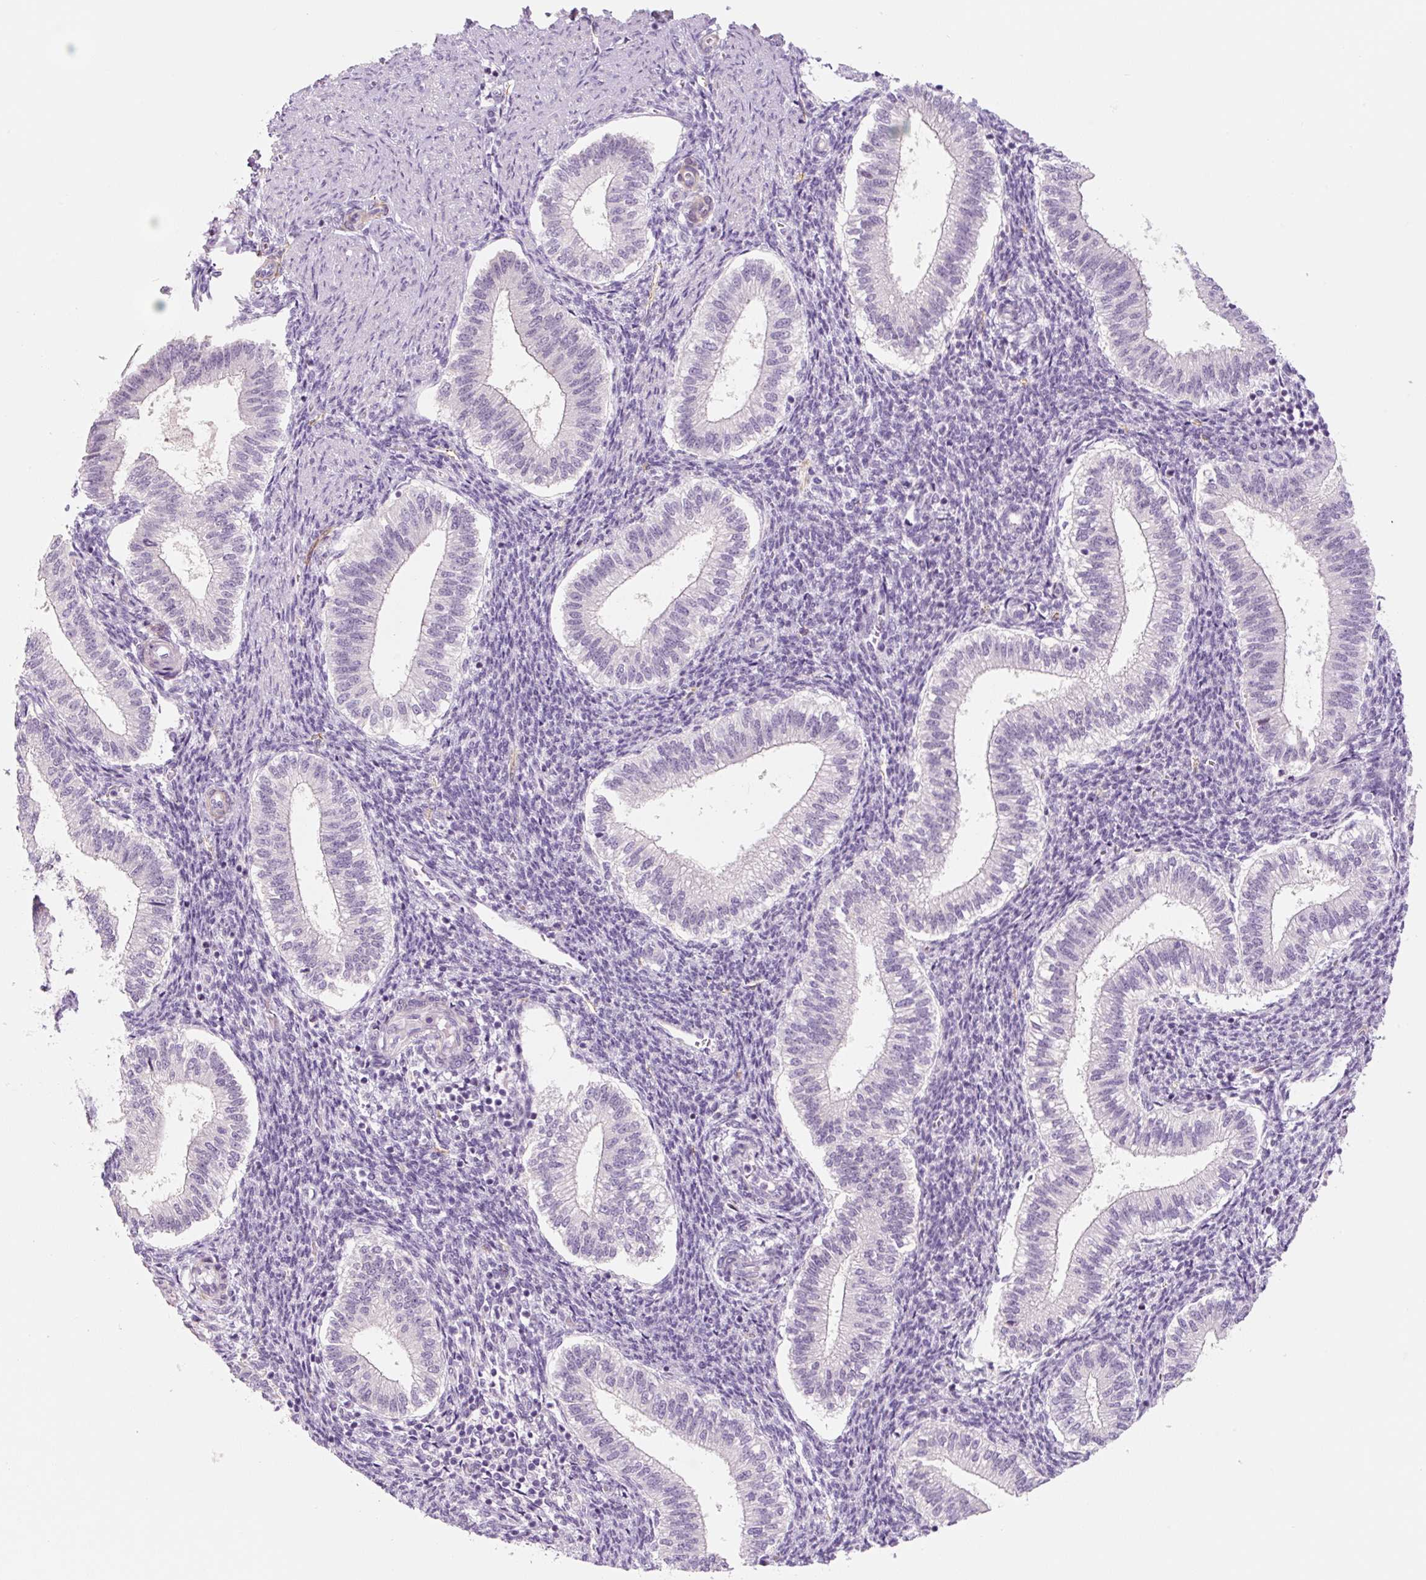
{"staining": {"intensity": "negative", "quantity": "none", "location": "none"}, "tissue": "endometrium", "cell_type": "Cells in endometrial stroma", "image_type": "normal", "snomed": [{"axis": "morphology", "description": "Normal tissue, NOS"}, {"axis": "topography", "description": "Endometrium"}], "caption": "The histopathology image shows no staining of cells in endometrial stroma in benign endometrium.", "gene": "CCL25", "patient": {"sex": "female", "age": 25}}